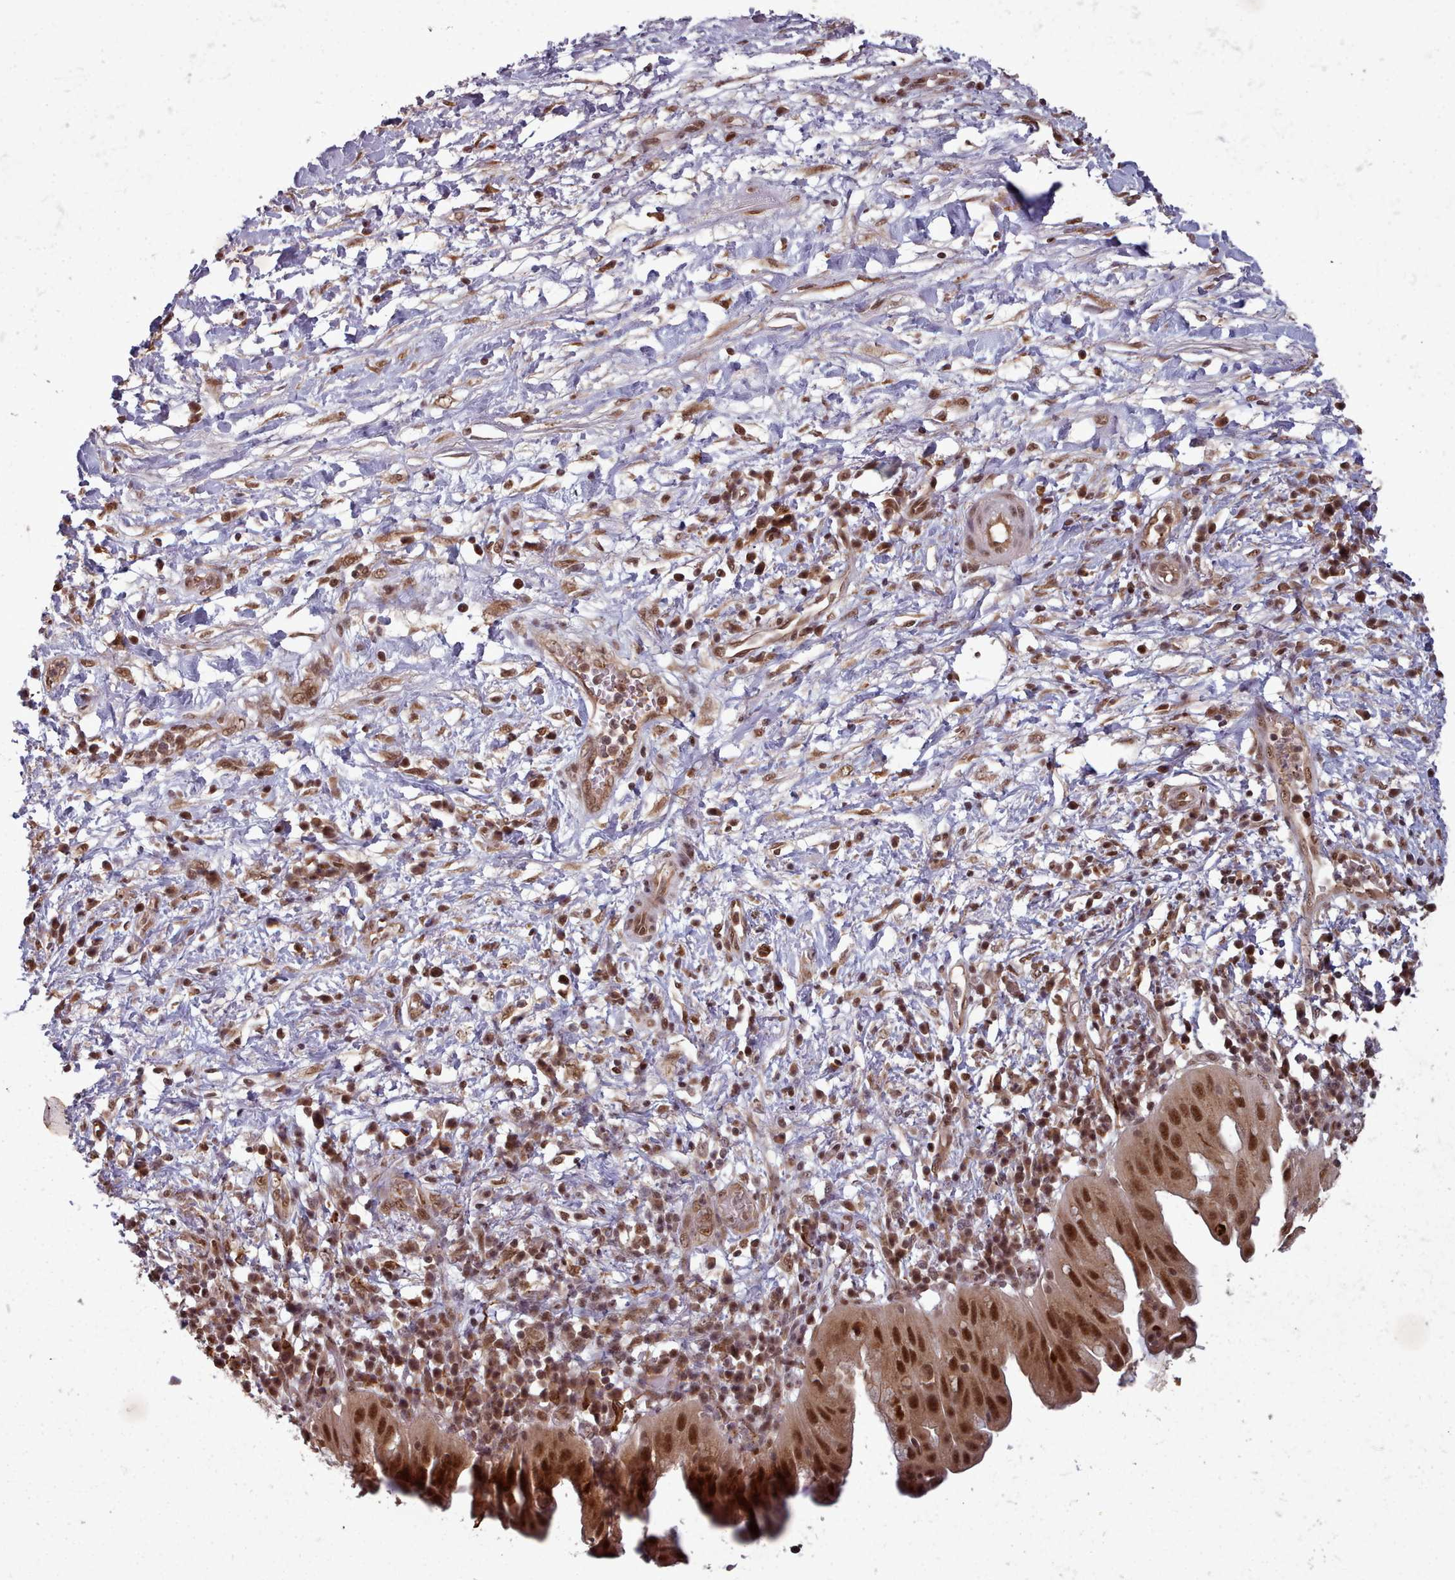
{"staining": {"intensity": "strong", "quantity": ">75%", "location": "nuclear"}, "tissue": "pancreatic cancer", "cell_type": "Tumor cells", "image_type": "cancer", "snomed": [{"axis": "morphology", "description": "Adenocarcinoma, NOS"}, {"axis": "topography", "description": "Pancreas"}], "caption": "Immunohistochemistry photomicrograph of neoplastic tissue: pancreatic cancer stained using immunohistochemistry shows high levels of strong protein expression localized specifically in the nuclear of tumor cells, appearing as a nuclear brown color.", "gene": "DHX8", "patient": {"sex": "male", "age": 68}}